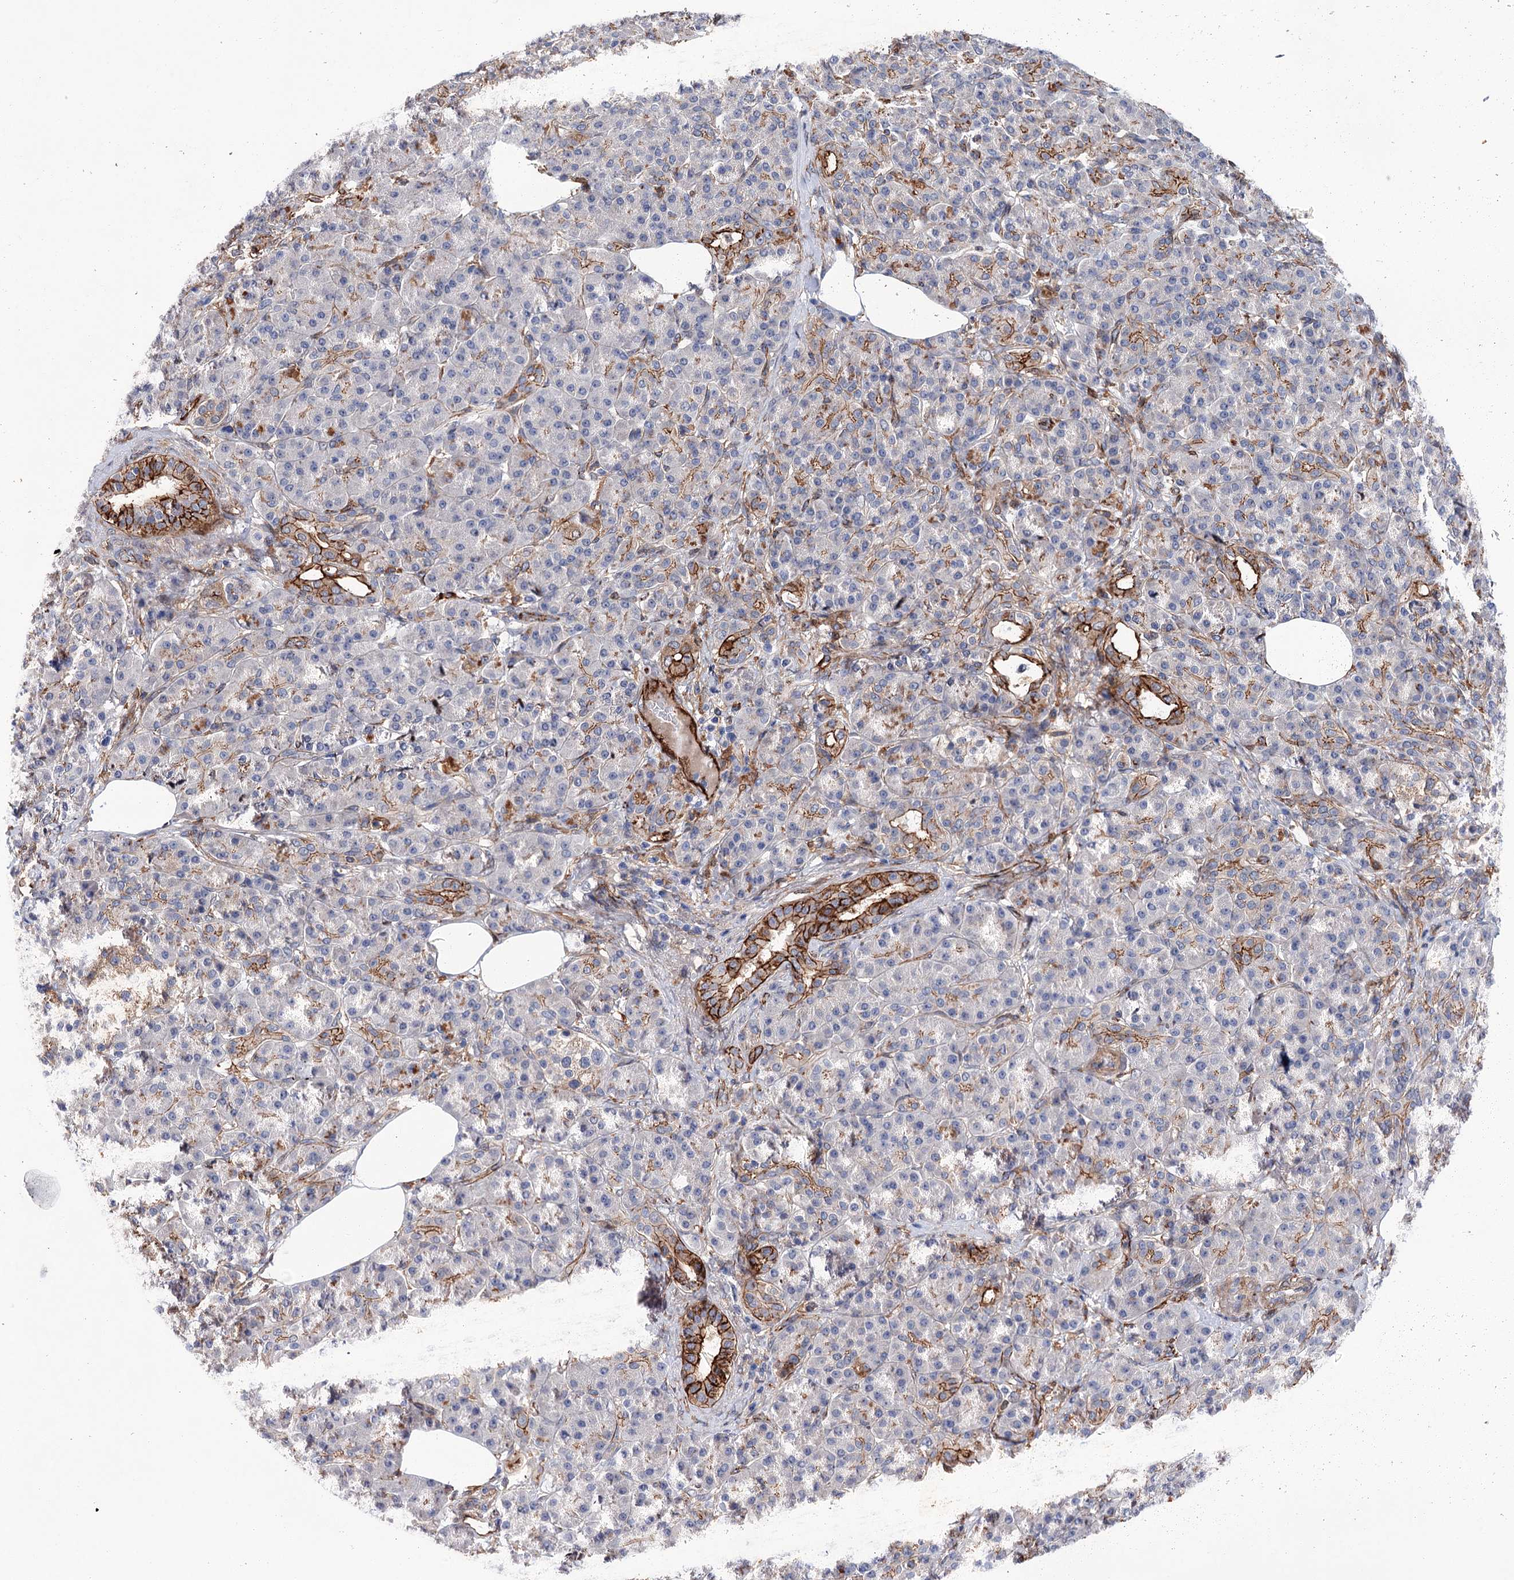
{"staining": {"intensity": "strong", "quantity": "<25%", "location": "cytoplasmic/membranous"}, "tissue": "pancreas", "cell_type": "Exocrine glandular cells", "image_type": "normal", "snomed": [{"axis": "morphology", "description": "Normal tissue, NOS"}, {"axis": "topography", "description": "Pancreas"}], "caption": "A histopathology image showing strong cytoplasmic/membranous staining in approximately <25% of exocrine glandular cells in unremarkable pancreas, as visualized by brown immunohistochemical staining.", "gene": "TMTC3", "patient": {"sex": "male", "age": 63}}